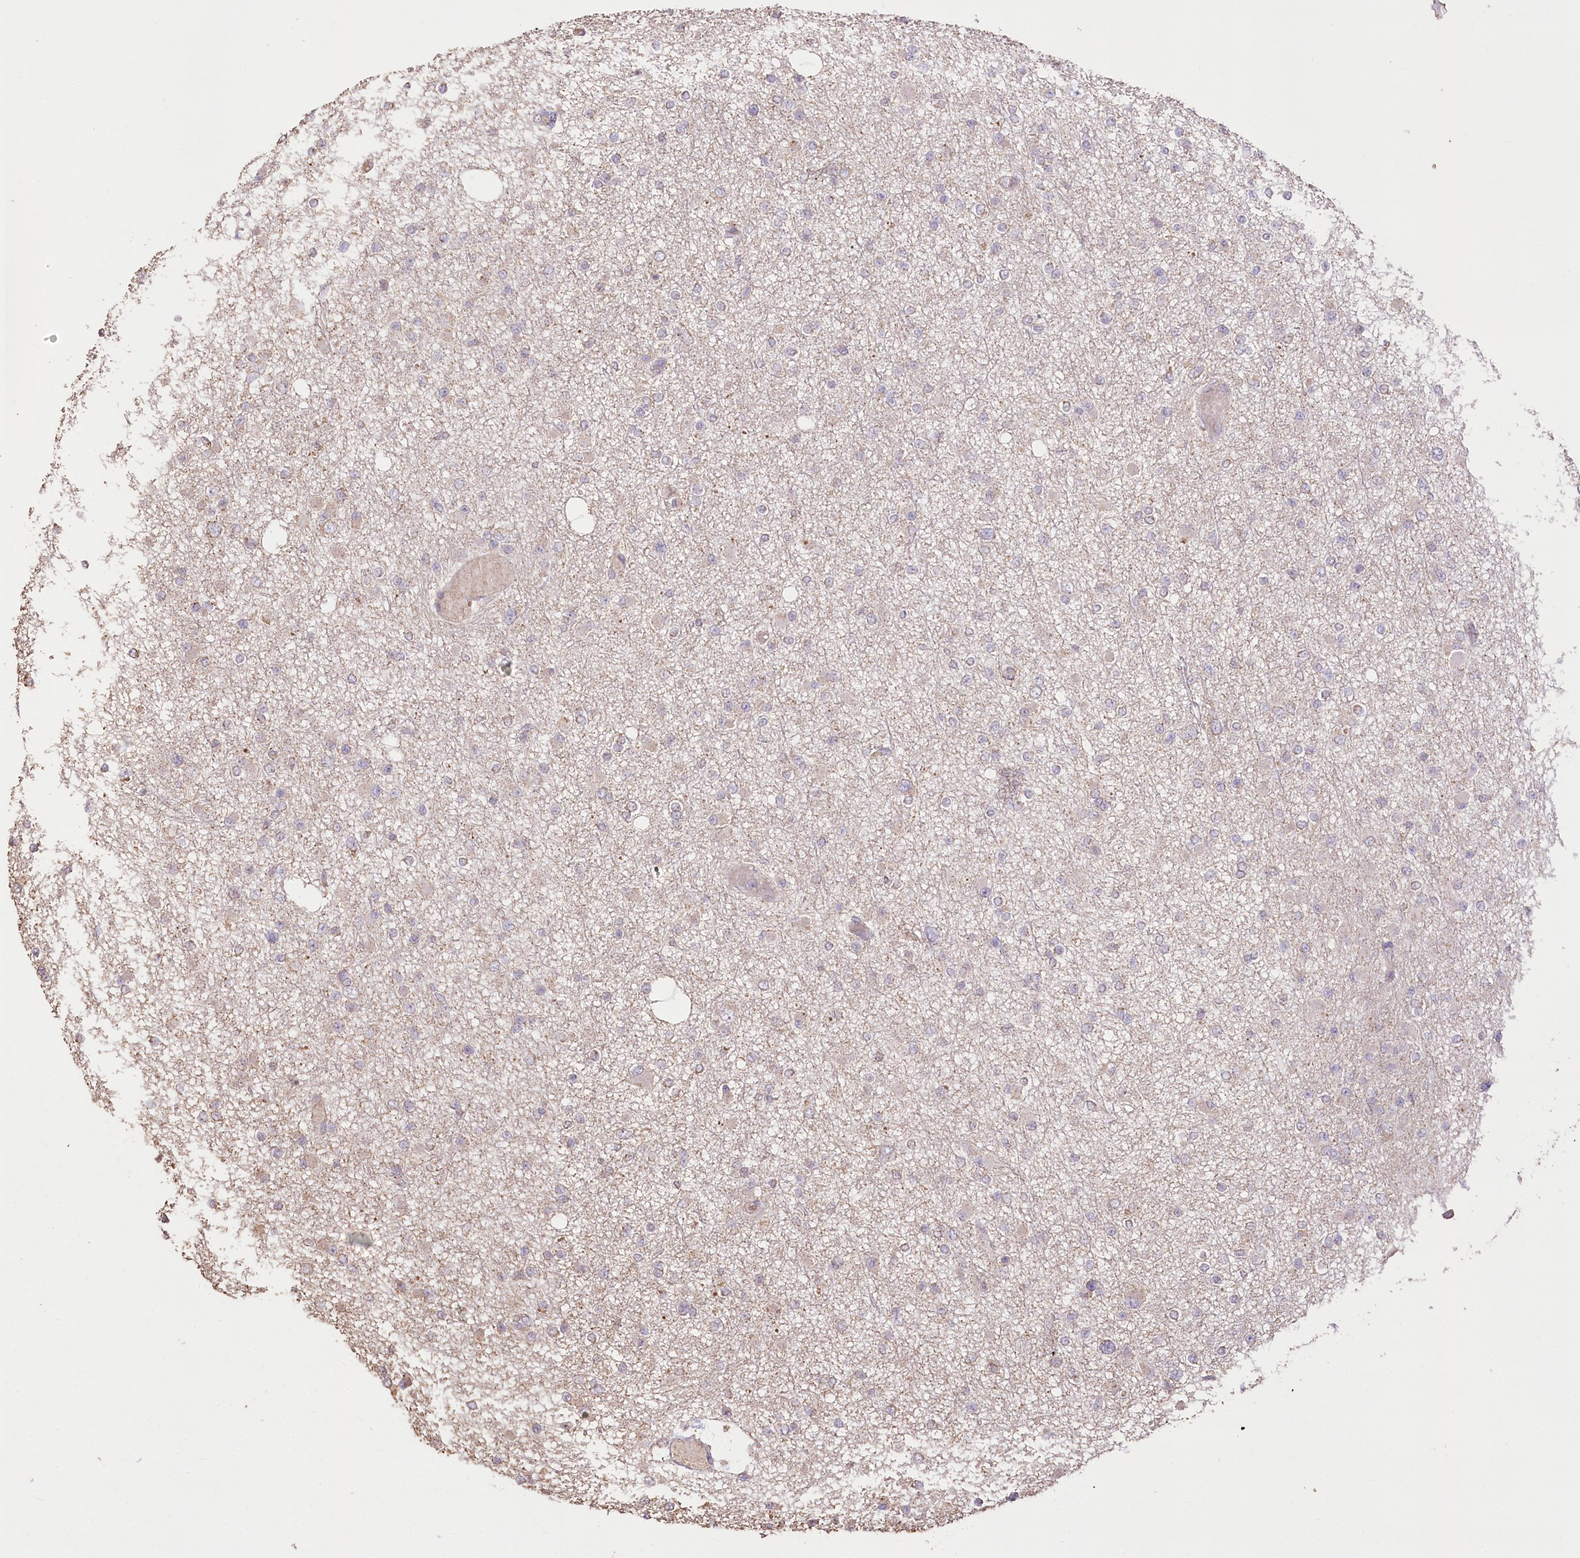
{"staining": {"intensity": "negative", "quantity": "none", "location": "none"}, "tissue": "glioma", "cell_type": "Tumor cells", "image_type": "cancer", "snomed": [{"axis": "morphology", "description": "Glioma, malignant, Low grade"}, {"axis": "topography", "description": "Brain"}], "caption": "Immunohistochemistry (IHC) of malignant glioma (low-grade) exhibits no staining in tumor cells.", "gene": "IREB2", "patient": {"sex": "female", "age": 22}}